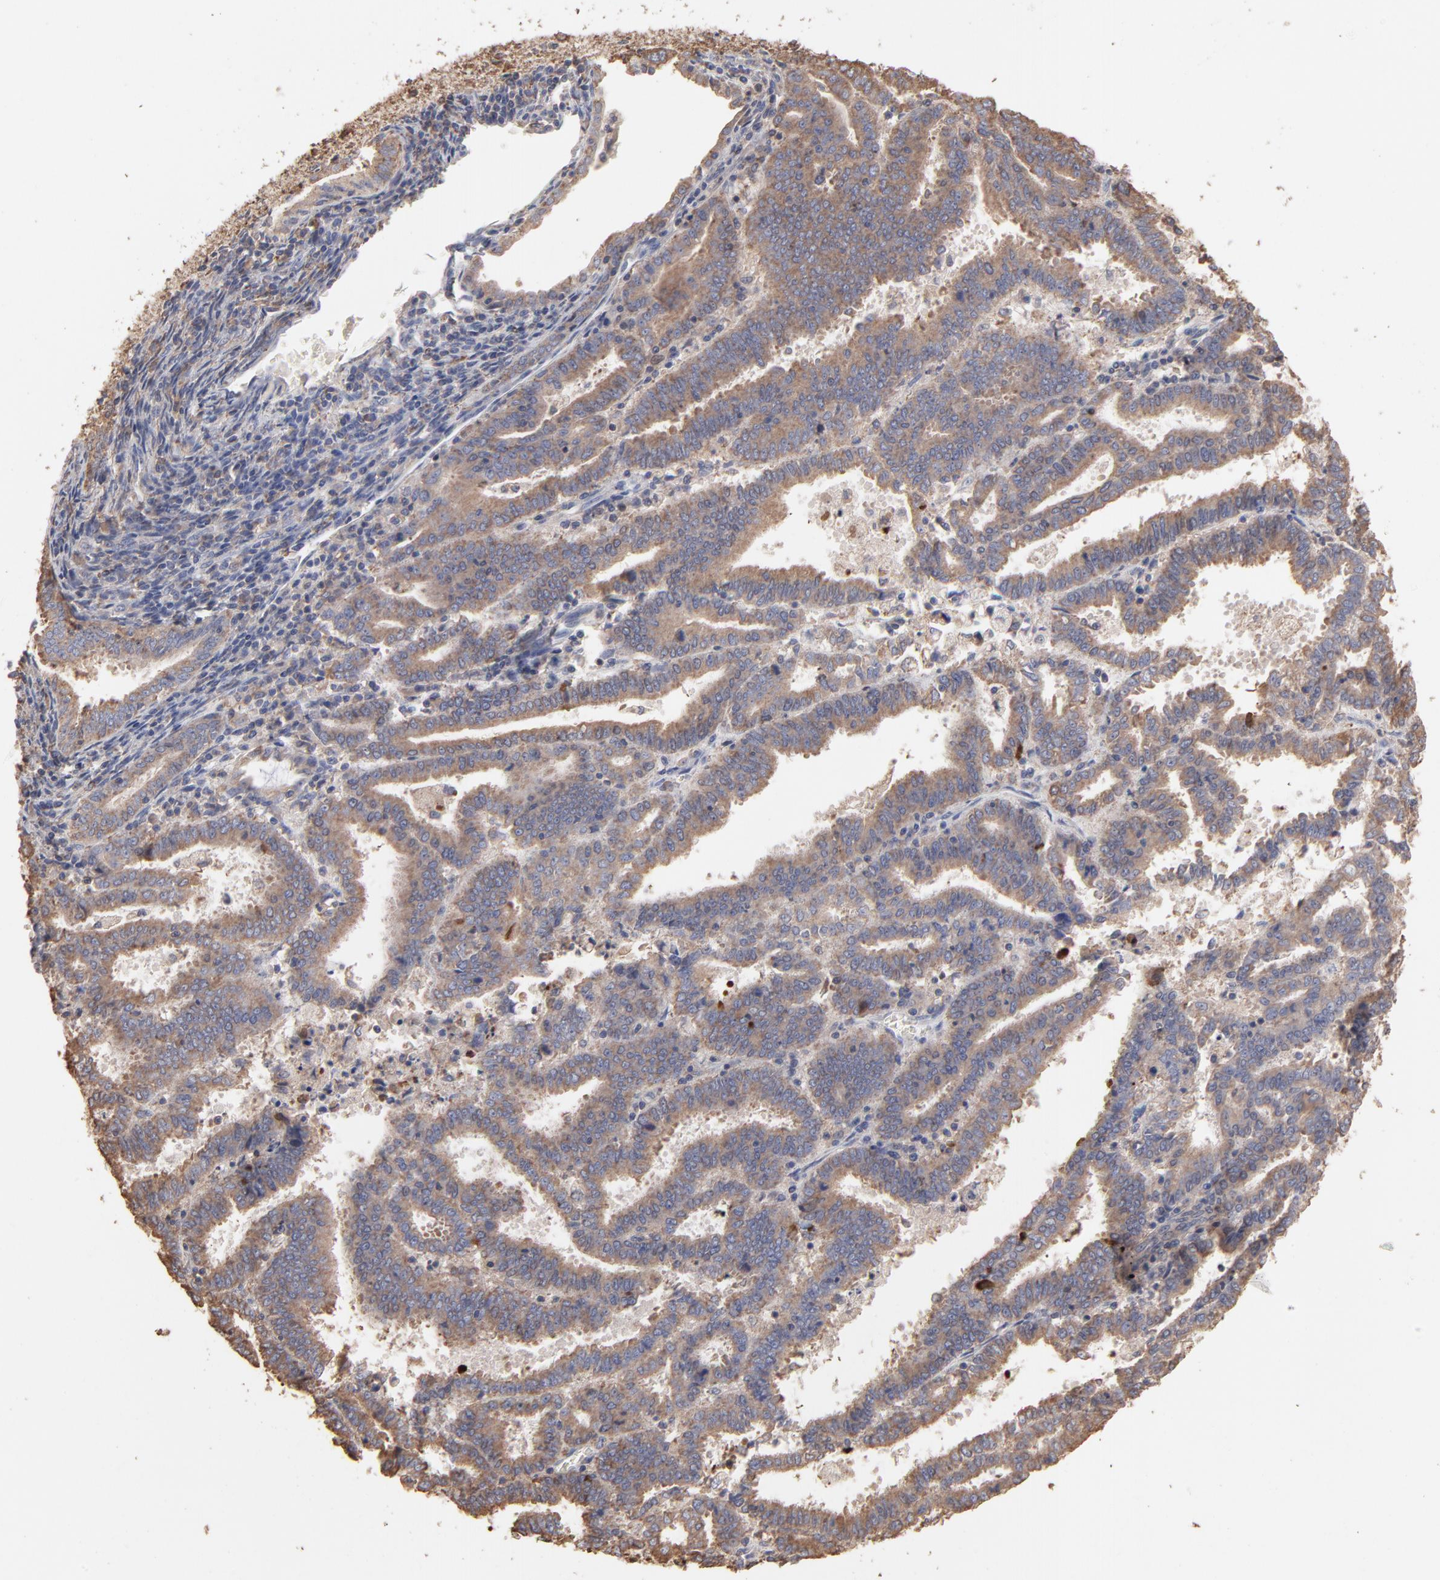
{"staining": {"intensity": "moderate", "quantity": ">75%", "location": "cytoplasmic/membranous"}, "tissue": "endometrial cancer", "cell_type": "Tumor cells", "image_type": "cancer", "snomed": [{"axis": "morphology", "description": "Adenocarcinoma, NOS"}, {"axis": "topography", "description": "Uterus"}], "caption": "Protein expression analysis of human endometrial adenocarcinoma reveals moderate cytoplasmic/membranous staining in approximately >75% of tumor cells.", "gene": "TANGO2", "patient": {"sex": "female", "age": 83}}